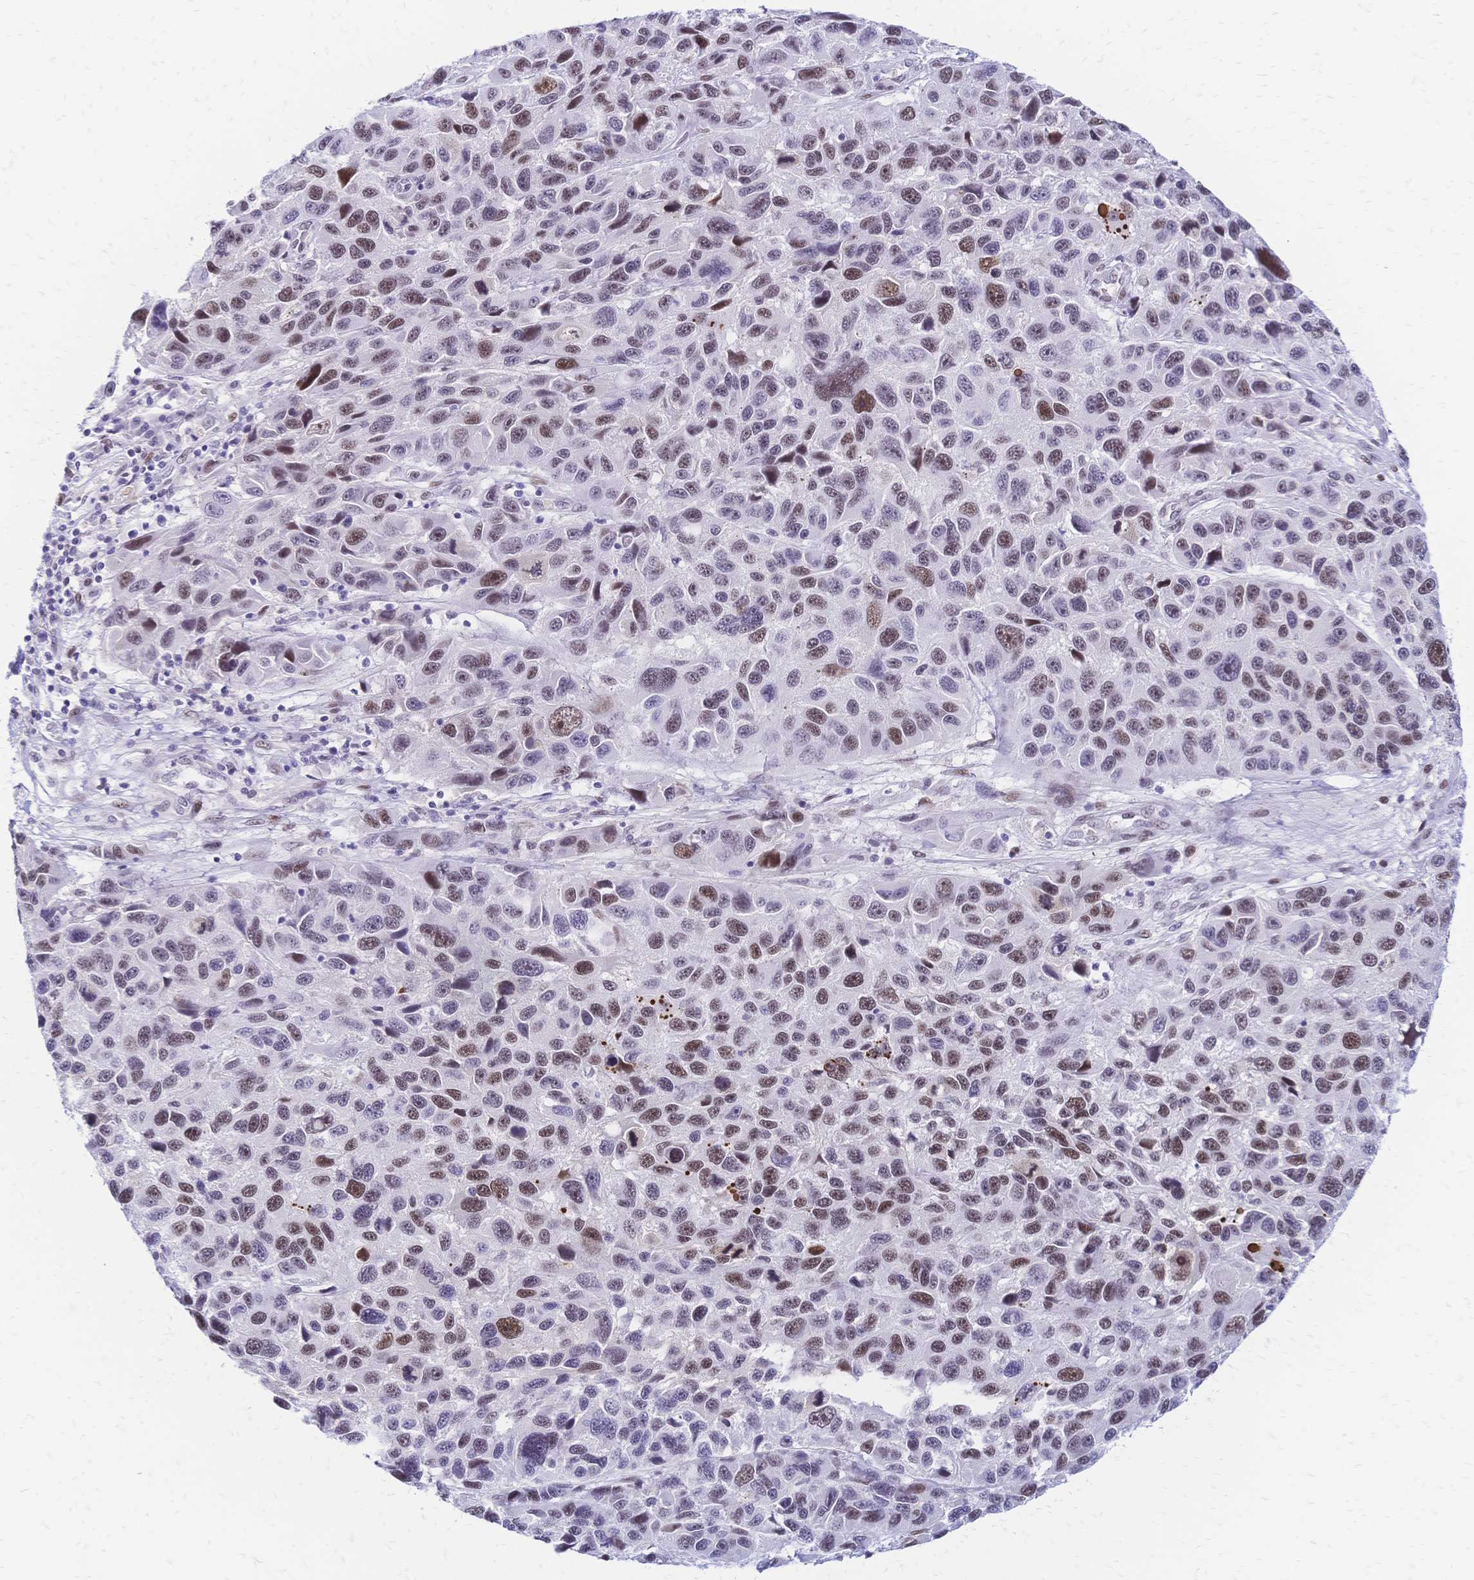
{"staining": {"intensity": "moderate", "quantity": "25%-75%", "location": "nuclear"}, "tissue": "melanoma", "cell_type": "Tumor cells", "image_type": "cancer", "snomed": [{"axis": "morphology", "description": "Malignant melanoma, NOS"}, {"axis": "topography", "description": "Skin"}], "caption": "Immunohistochemical staining of malignant melanoma shows moderate nuclear protein positivity in approximately 25%-75% of tumor cells.", "gene": "NFIC", "patient": {"sex": "male", "age": 53}}